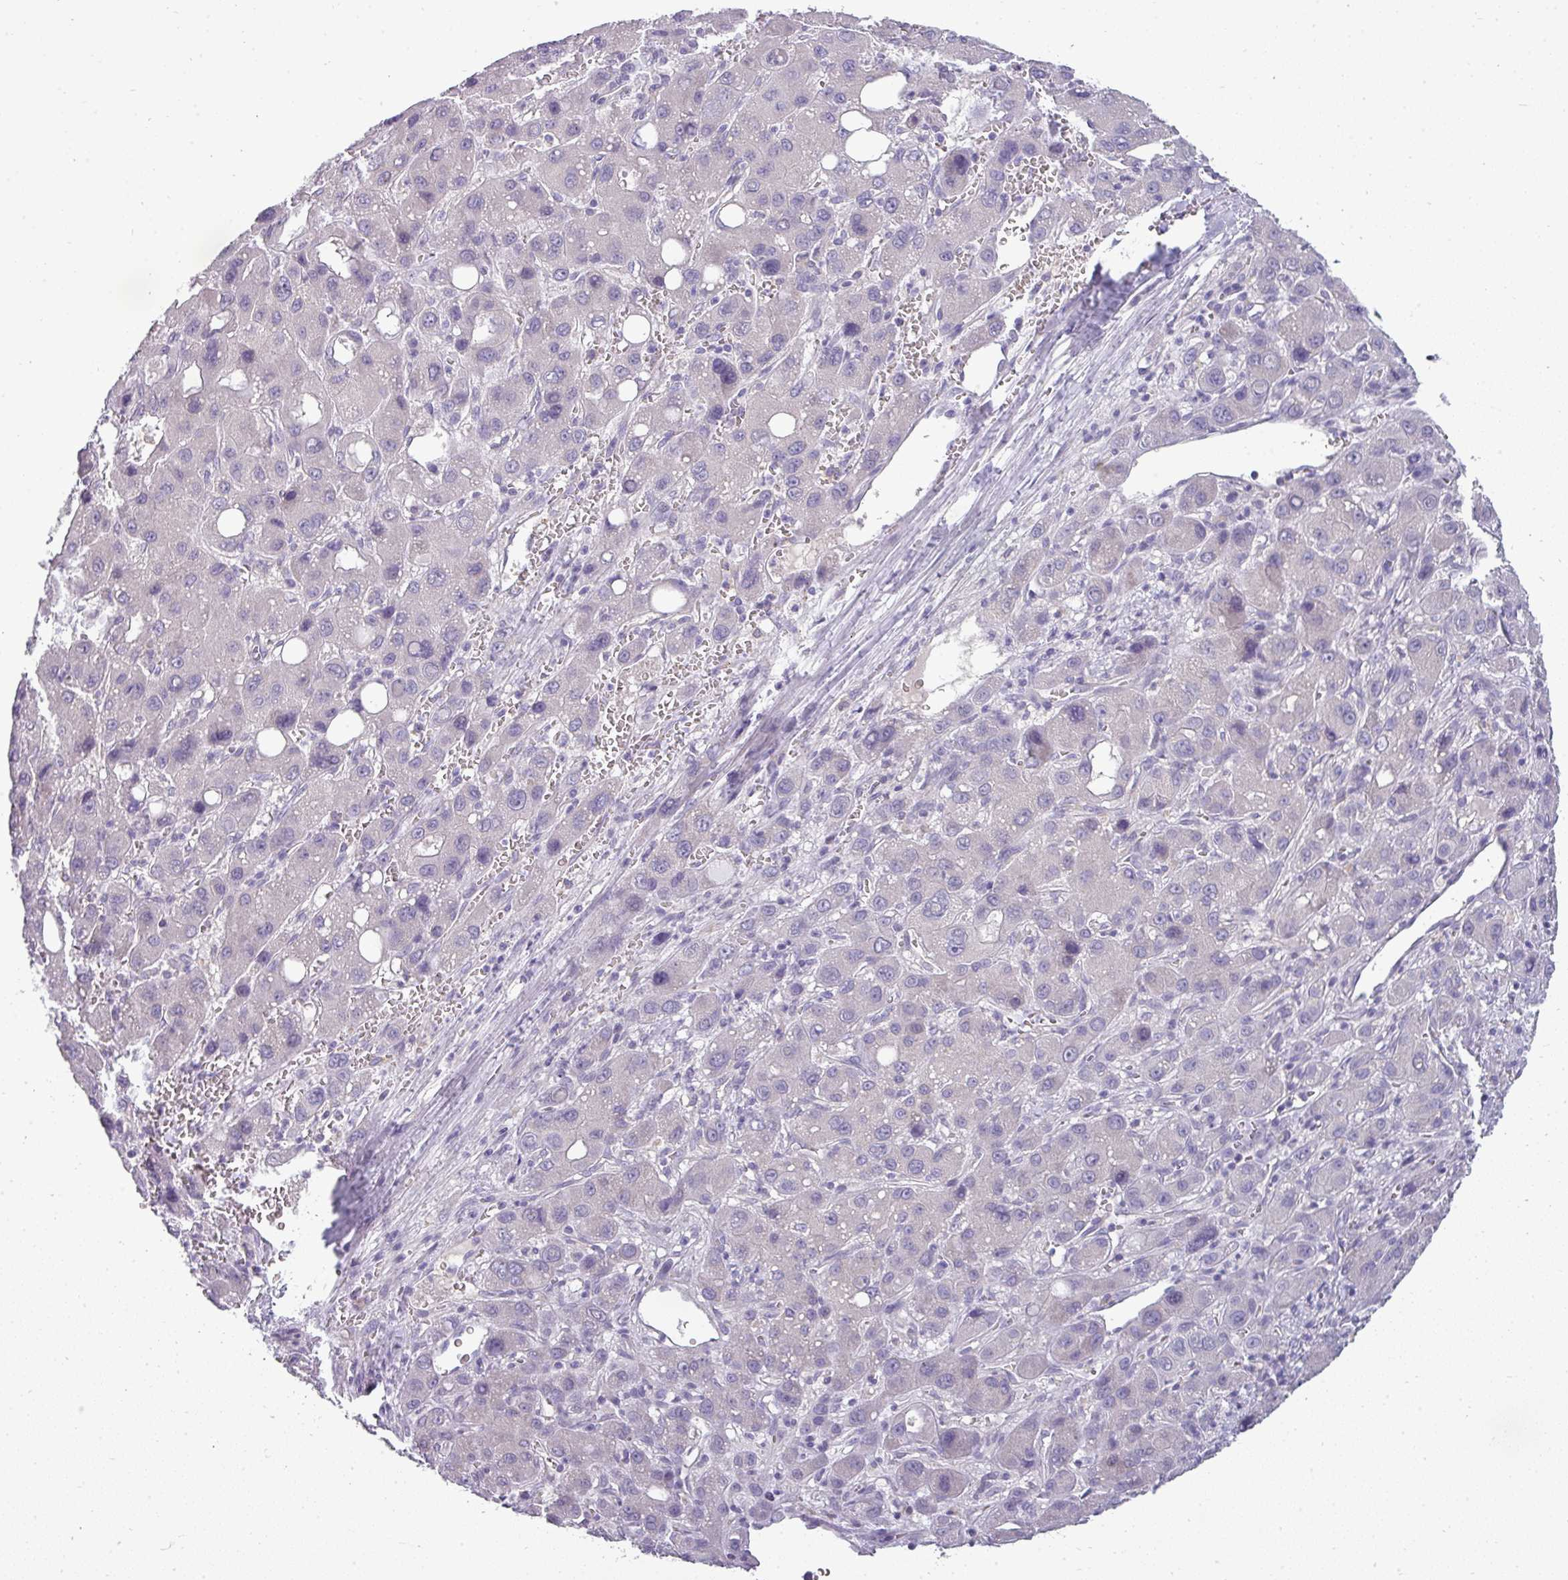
{"staining": {"intensity": "negative", "quantity": "none", "location": "none"}, "tissue": "liver cancer", "cell_type": "Tumor cells", "image_type": "cancer", "snomed": [{"axis": "morphology", "description": "Carcinoma, Hepatocellular, NOS"}, {"axis": "topography", "description": "Liver"}], "caption": "Tumor cells are negative for brown protein staining in hepatocellular carcinoma (liver).", "gene": "ASXL3", "patient": {"sex": "male", "age": 55}}